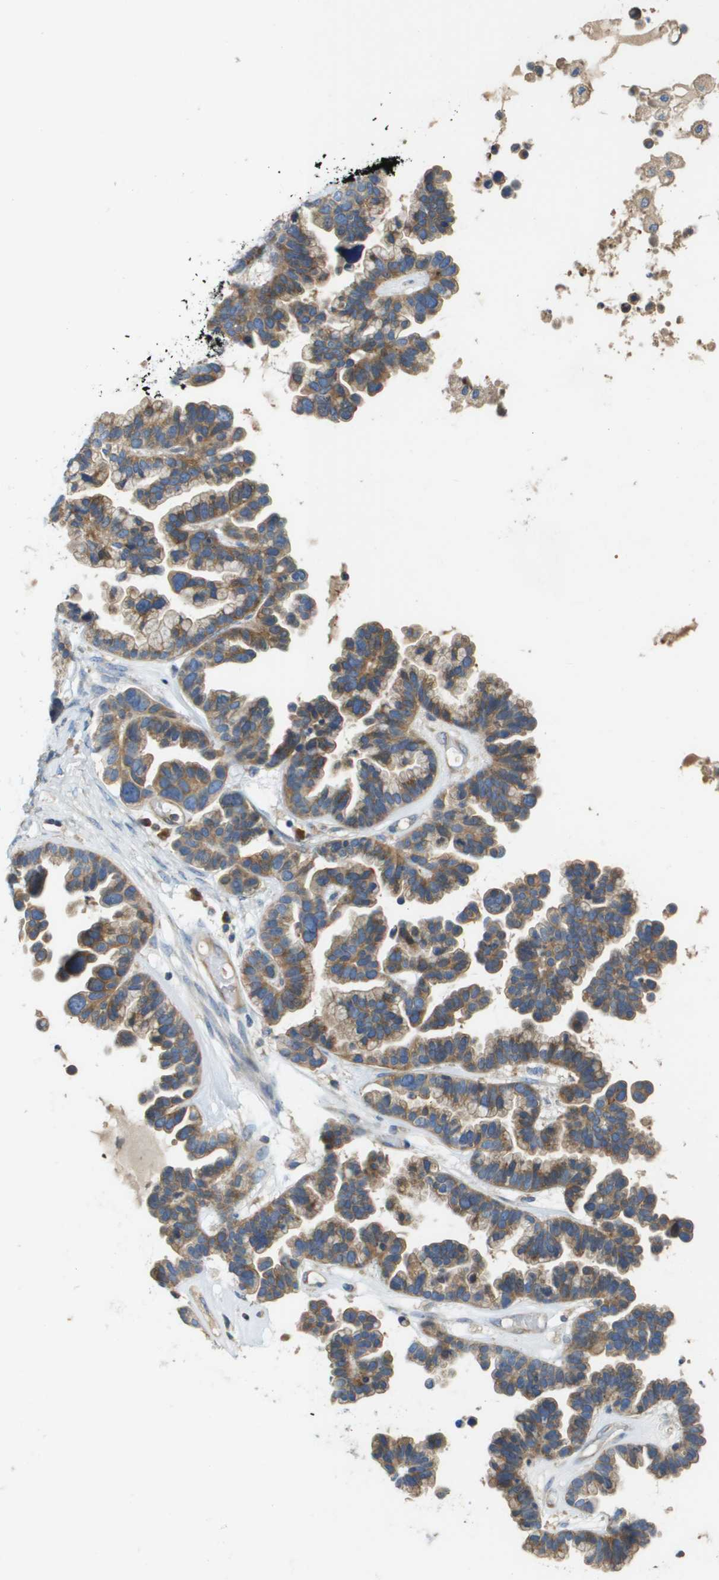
{"staining": {"intensity": "moderate", "quantity": ">75%", "location": "cytoplasmic/membranous"}, "tissue": "ovarian cancer", "cell_type": "Tumor cells", "image_type": "cancer", "snomed": [{"axis": "morphology", "description": "Cystadenocarcinoma, serous, NOS"}, {"axis": "topography", "description": "Ovary"}], "caption": "Serous cystadenocarcinoma (ovarian) stained with a brown dye demonstrates moderate cytoplasmic/membranous positive staining in approximately >75% of tumor cells.", "gene": "CASP10", "patient": {"sex": "female", "age": 56}}